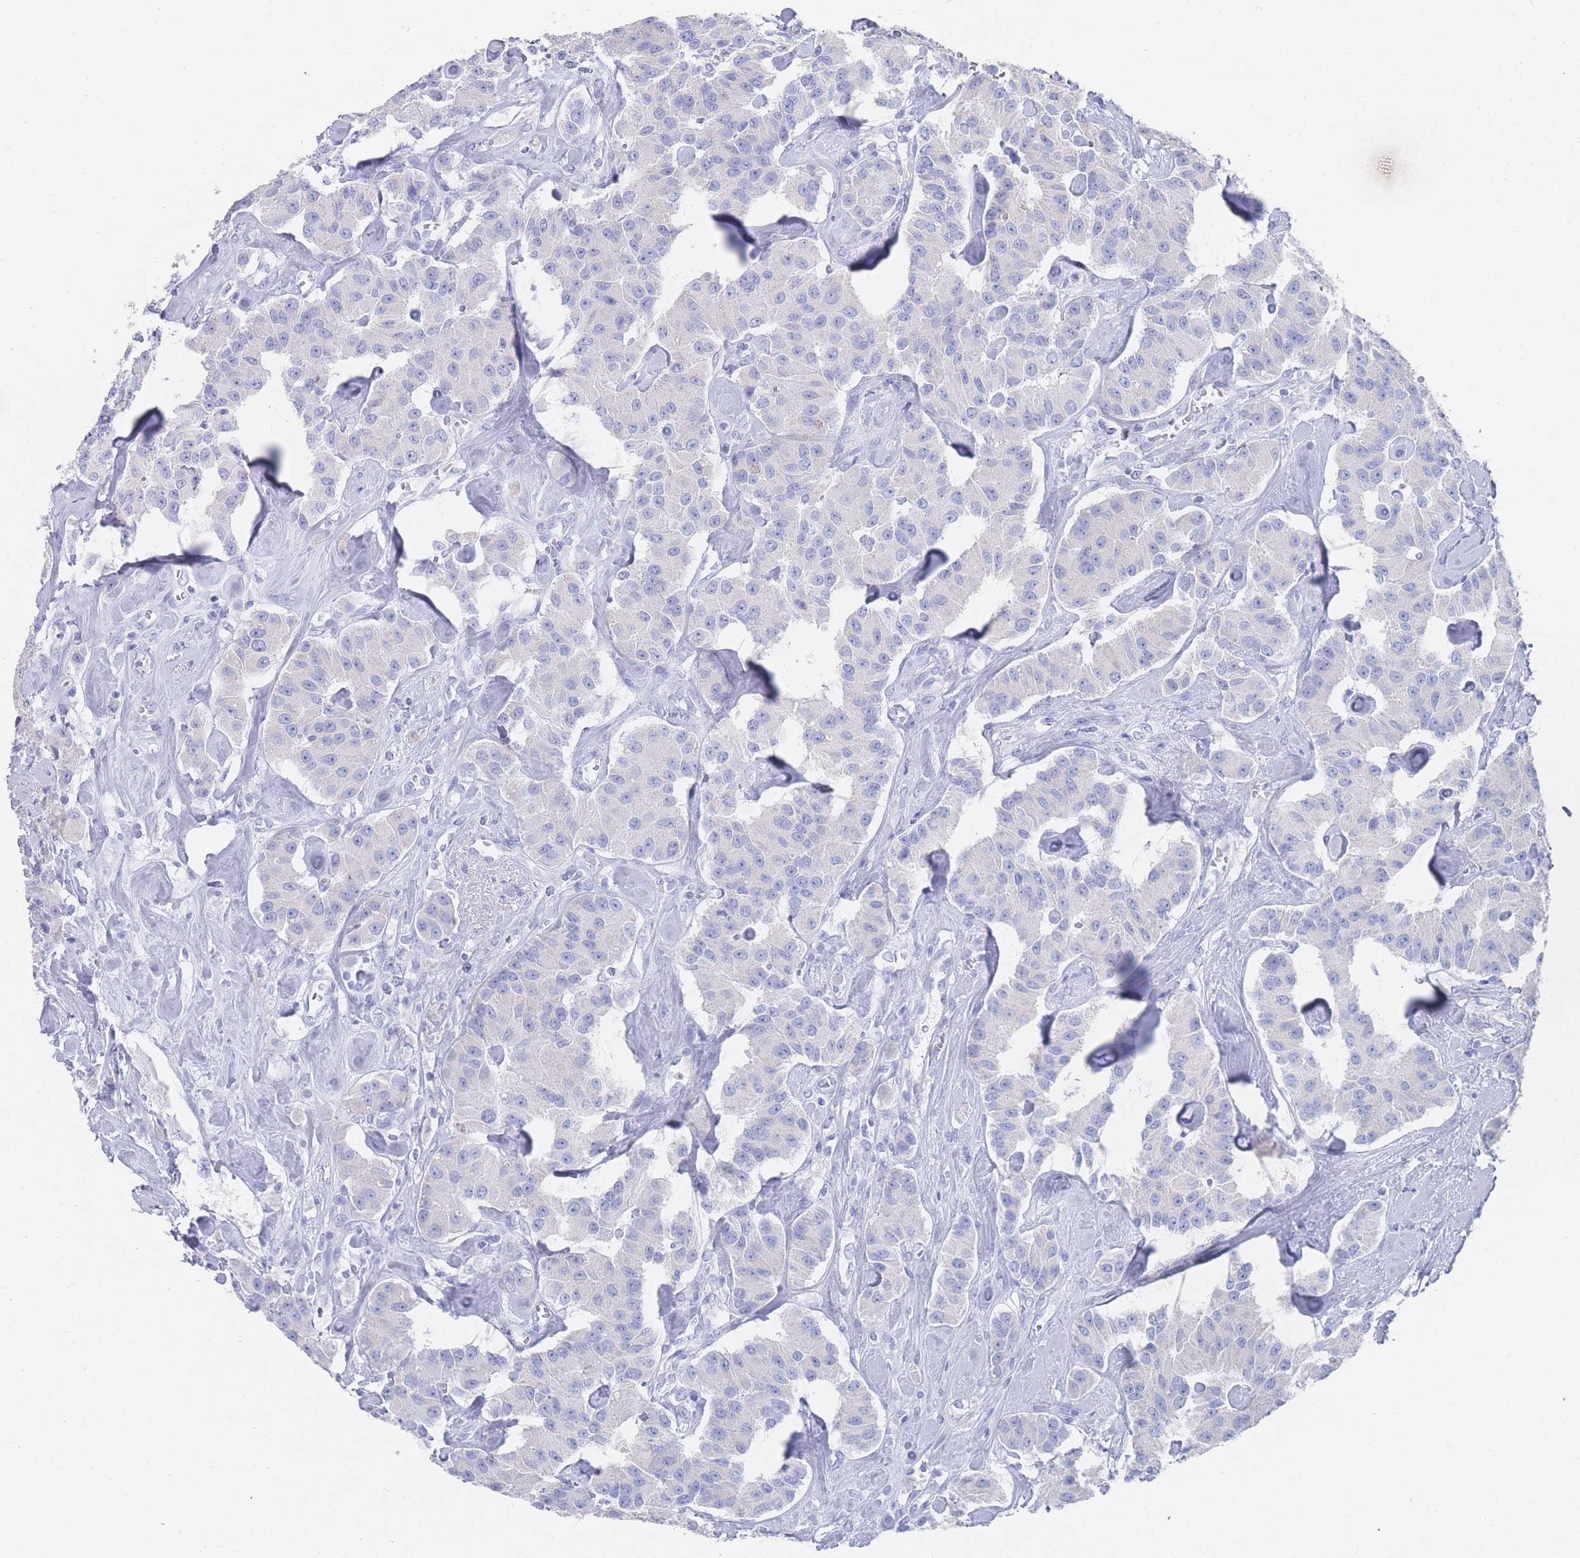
{"staining": {"intensity": "negative", "quantity": "none", "location": "none"}, "tissue": "carcinoid", "cell_type": "Tumor cells", "image_type": "cancer", "snomed": [{"axis": "morphology", "description": "Carcinoid, malignant, NOS"}, {"axis": "topography", "description": "Pancreas"}], "caption": "A high-resolution photomicrograph shows immunohistochemistry (IHC) staining of carcinoid (malignant), which exhibits no significant staining in tumor cells. Nuclei are stained in blue.", "gene": "LRRC37A", "patient": {"sex": "male", "age": 41}}